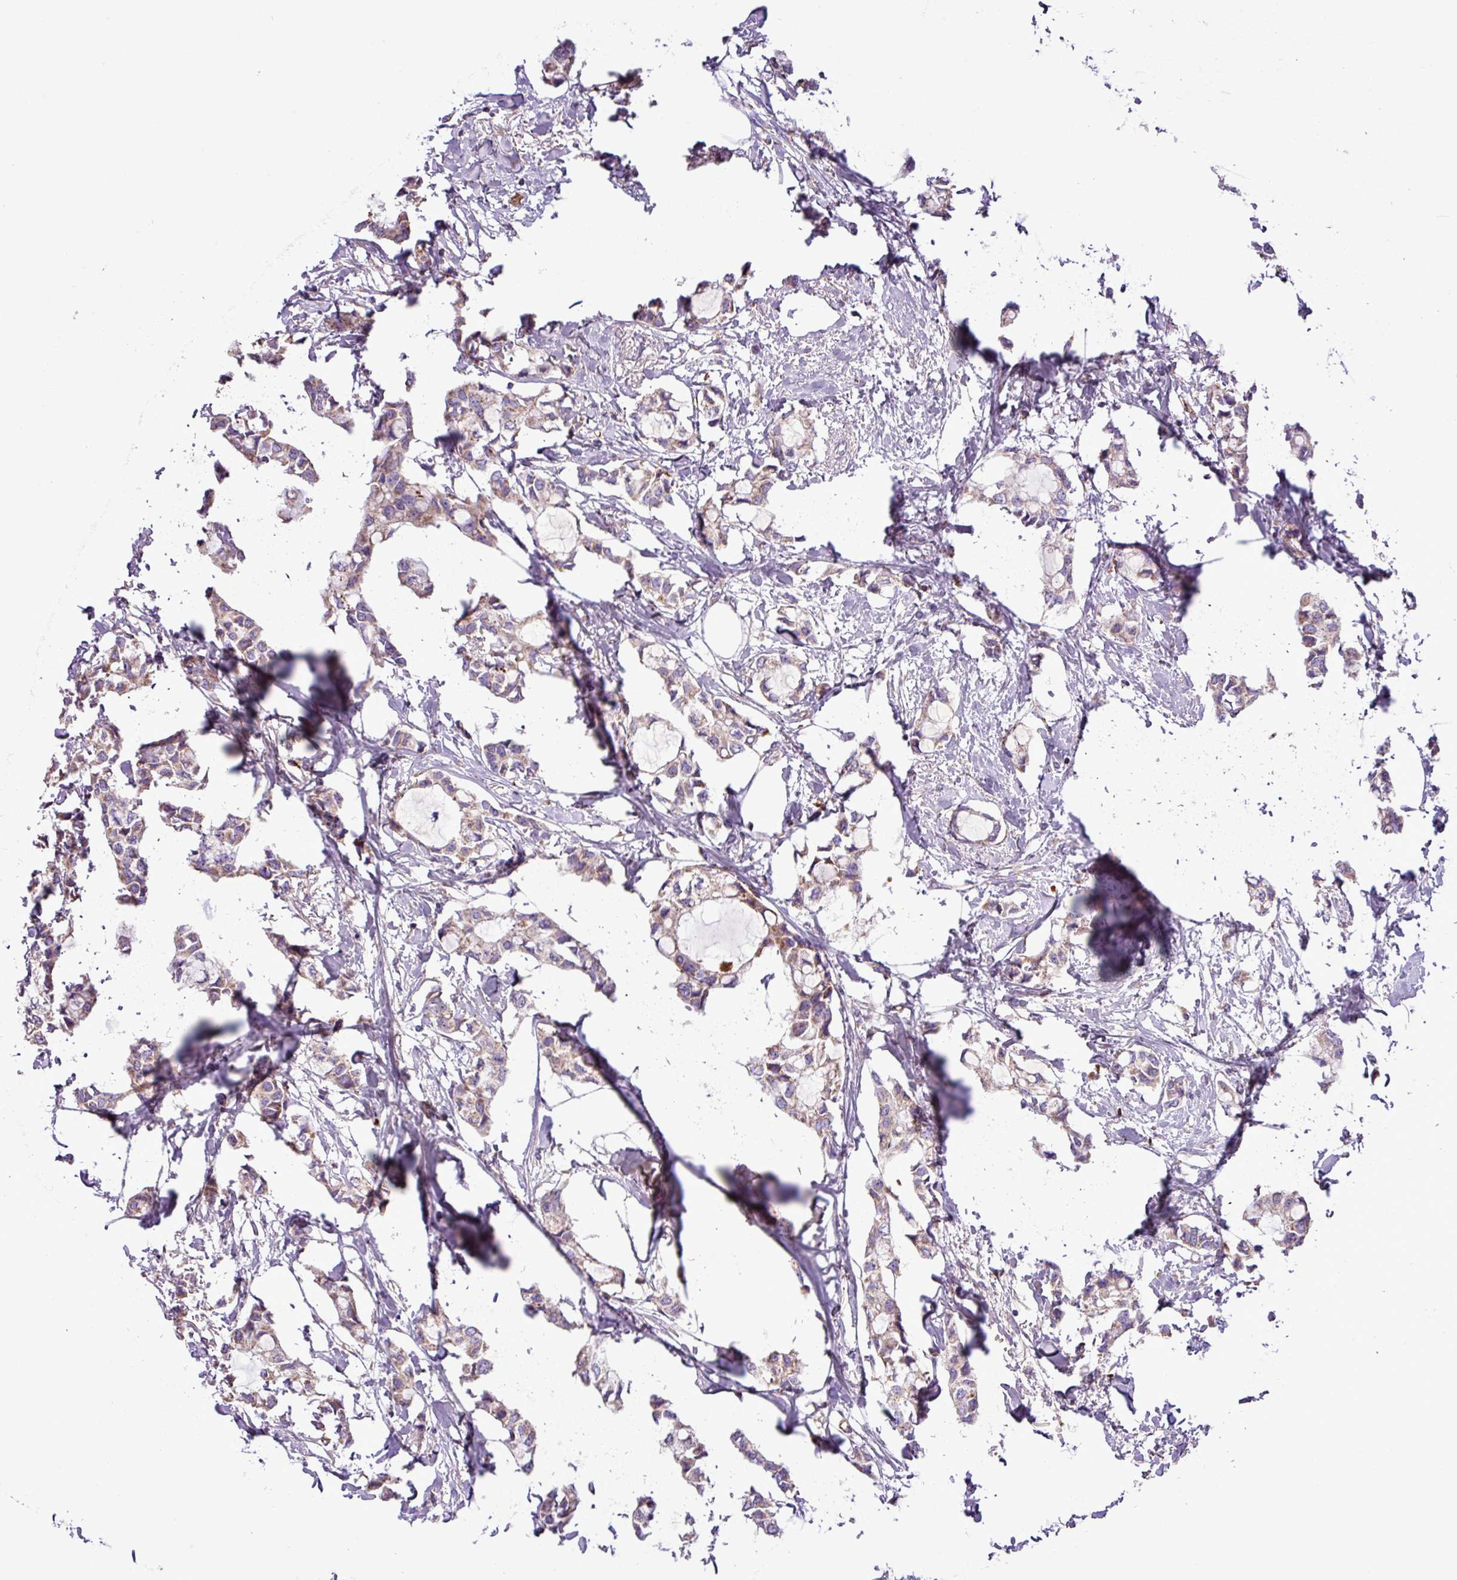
{"staining": {"intensity": "moderate", "quantity": ">75%", "location": "cytoplasmic/membranous"}, "tissue": "breast cancer", "cell_type": "Tumor cells", "image_type": "cancer", "snomed": [{"axis": "morphology", "description": "Duct carcinoma"}, {"axis": "topography", "description": "Breast"}], "caption": "Protein staining of intraductal carcinoma (breast) tissue reveals moderate cytoplasmic/membranous expression in approximately >75% of tumor cells.", "gene": "FAM183A", "patient": {"sex": "female", "age": 73}}